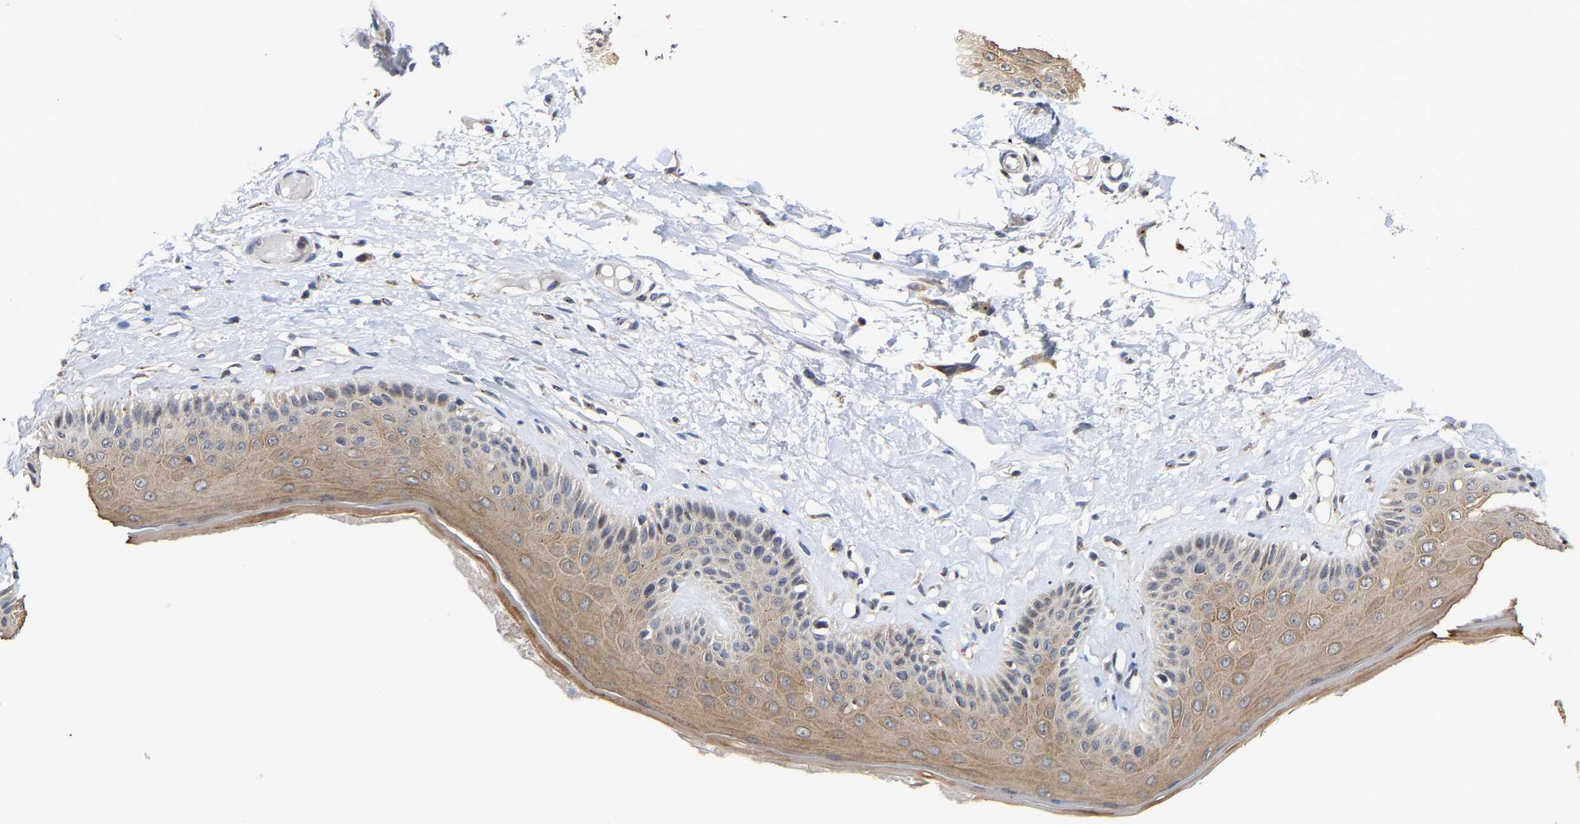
{"staining": {"intensity": "moderate", "quantity": ">75%", "location": "cytoplasmic/membranous"}, "tissue": "skin", "cell_type": "Epidermal cells", "image_type": "normal", "snomed": [{"axis": "morphology", "description": "Normal tissue, NOS"}, {"axis": "topography", "description": "Vulva"}], "caption": "Epidermal cells show medium levels of moderate cytoplasmic/membranous positivity in about >75% of cells in normal skin.", "gene": "PCNT", "patient": {"sex": "female", "age": 73}}